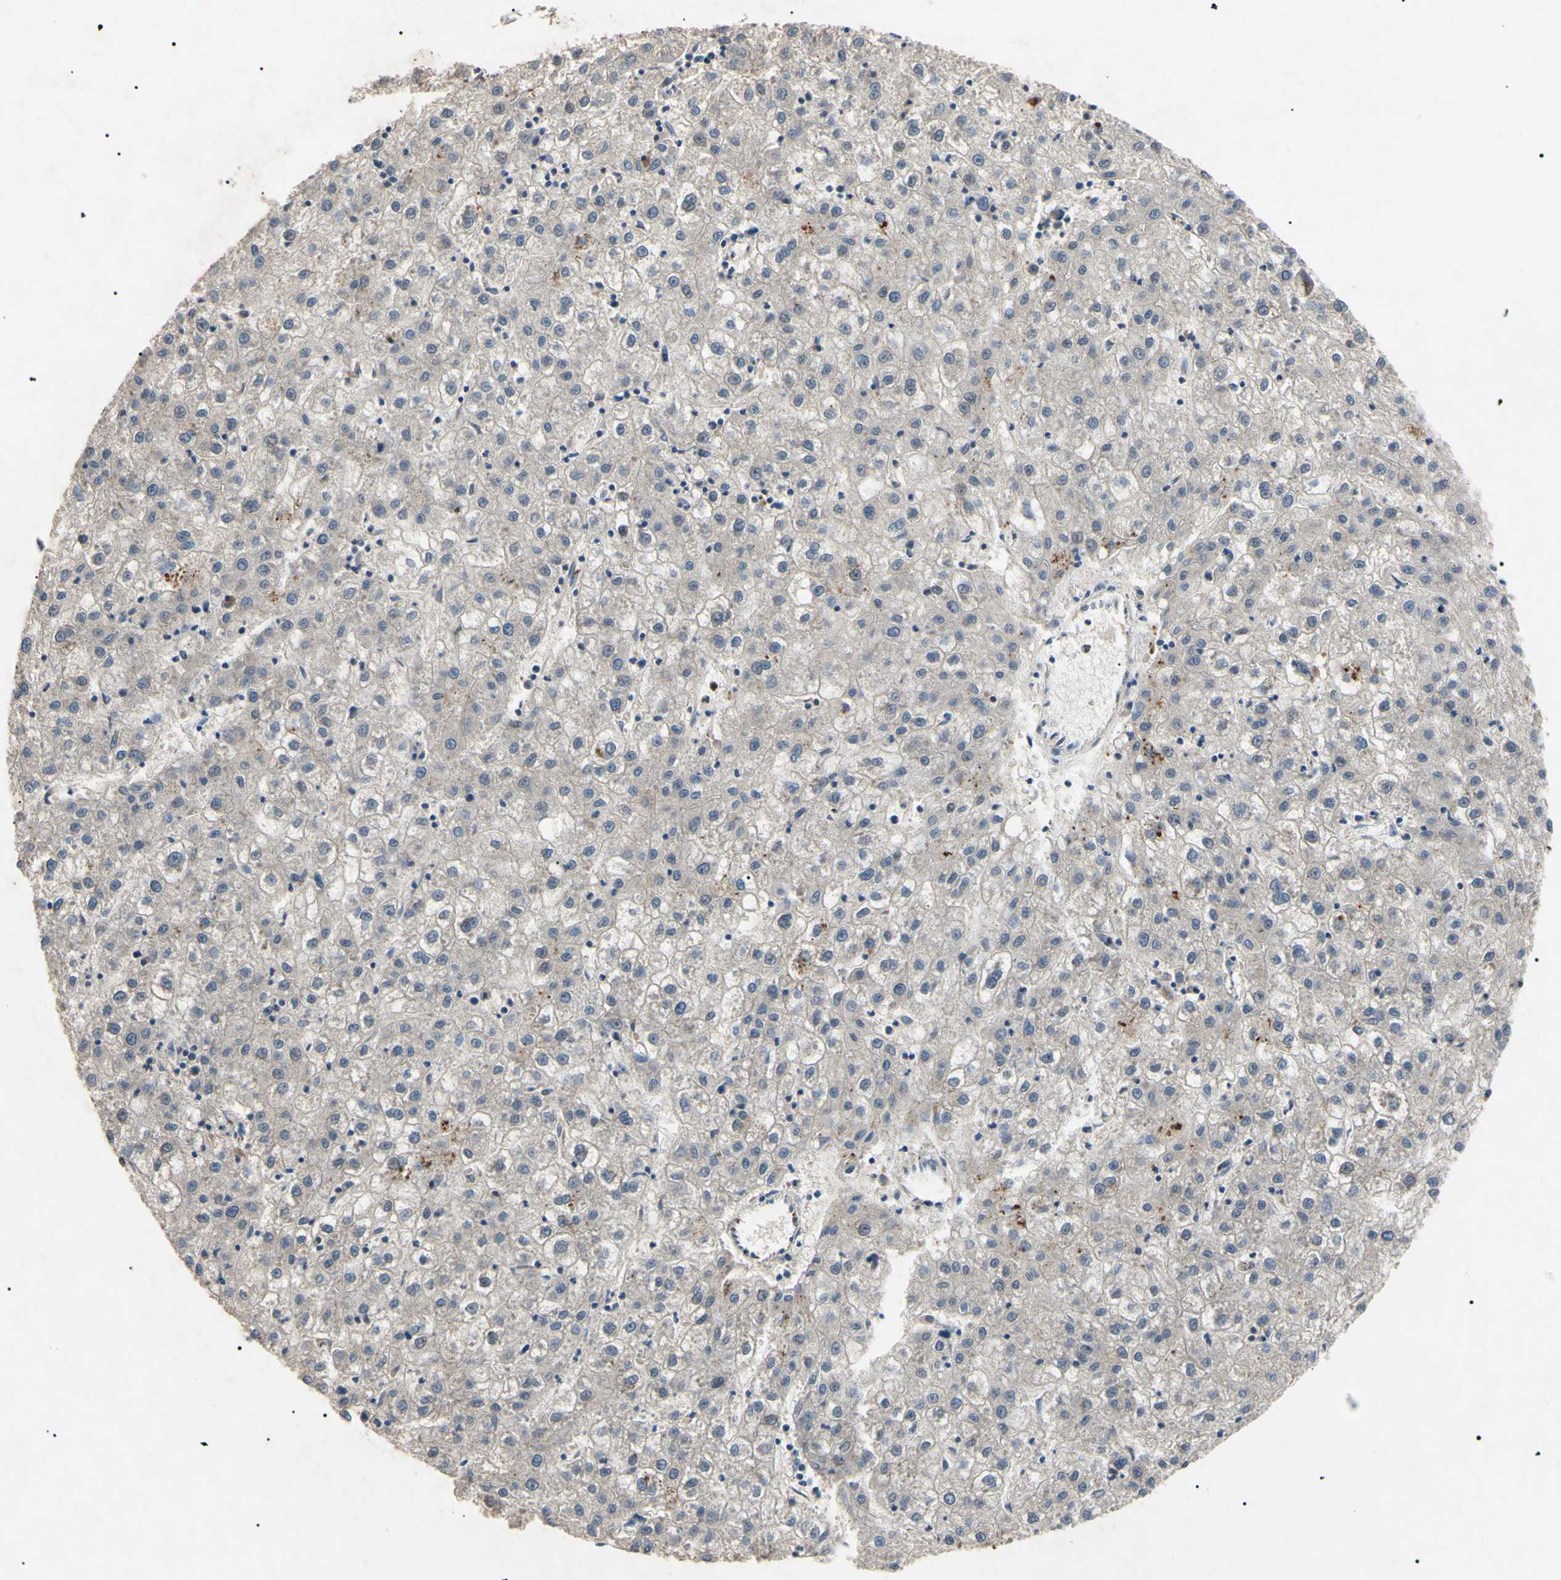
{"staining": {"intensity": "moderate", "quantity": "<25%", "location": "cytoplasmic/membranous"}, "tissue": "liver cancer", "cell_type": "Tumor cells", "image_type": "cancer", "snomed": [{"axis": "morphology", "description": "Carcinoma, Hepatocellular, NOS"}, {"axis": "topography", "description": "Liver"}], "caption": "High-magnification brightfield microscopy of liver hepatocellular carcinoma stained with DAB (3,3'-diaminobenzidine) (brown) and counterstained with hematoxylin (blue). tumor cells exhibit moderate cytoplasmic/membranous staining is appreciated in about<25% of cells. The staining is performed using DAB (3,3'-diaminobenzidine) brown chromogen to label protein expression. The nuclei are counter-stained blue using hematoxylin.", "gene": "TUBB4A", "patient": {"sex": "male", "age": 72}}